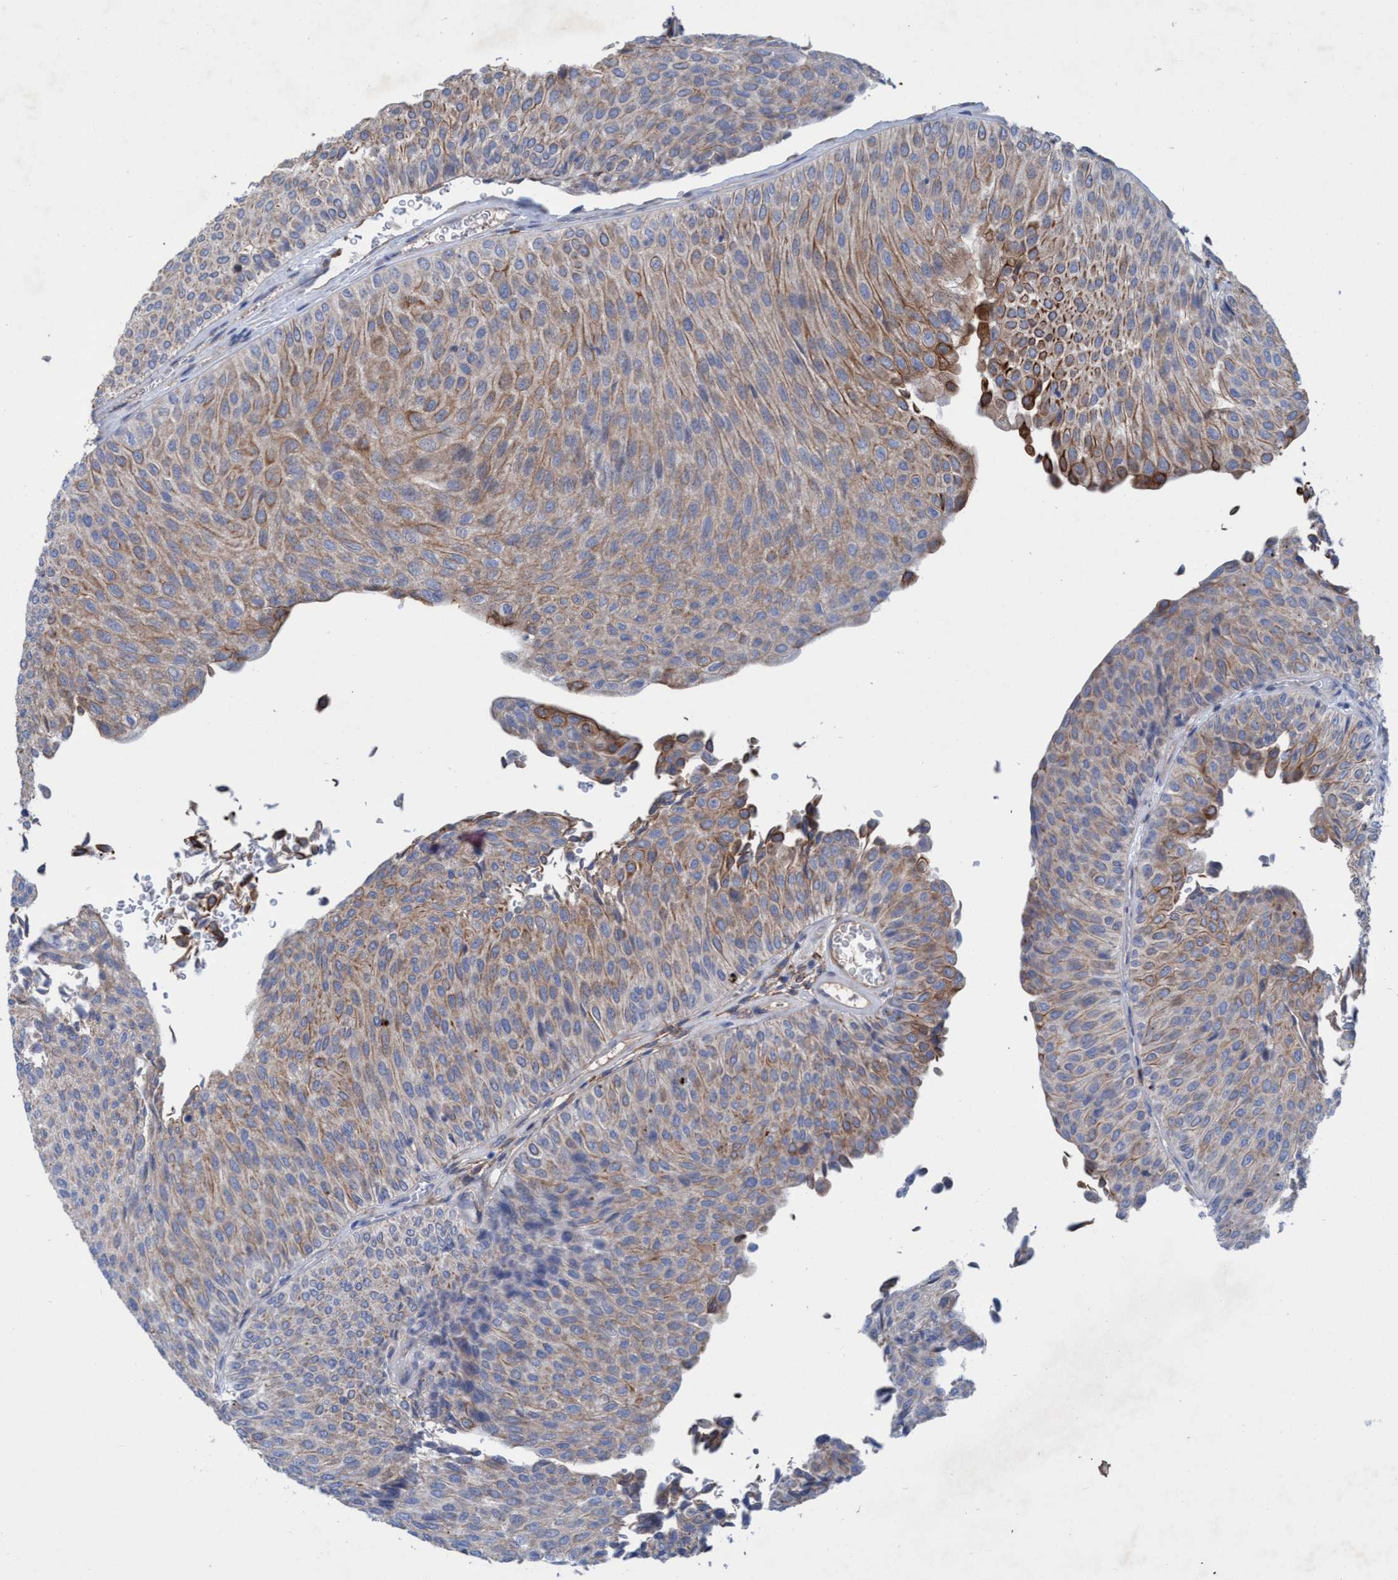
{"staining": {"intensity": "moderate", "quantity": "25%-75%", "location": "cytoplasmic/membranous"}, "tissue": "urothelial cancer", "cell_type": "Tumor cells", "image_type": "cancer", "snomed": [{"axis": "morphology", "description": "Urothelial carcinoma, Low grade"}, {"axis": "topography", "description": "Urinary bladder"}], "caption": "Immunohistochemistry (IHC) (DAB) staining of low-grade urothelial carcinoma exhibits moderate cytoplasmic/membranous protein staining in approximately 25%-75% of tumor cells.", "gene": "GULP1", "patient": {"sex": "male", "age": 78}}